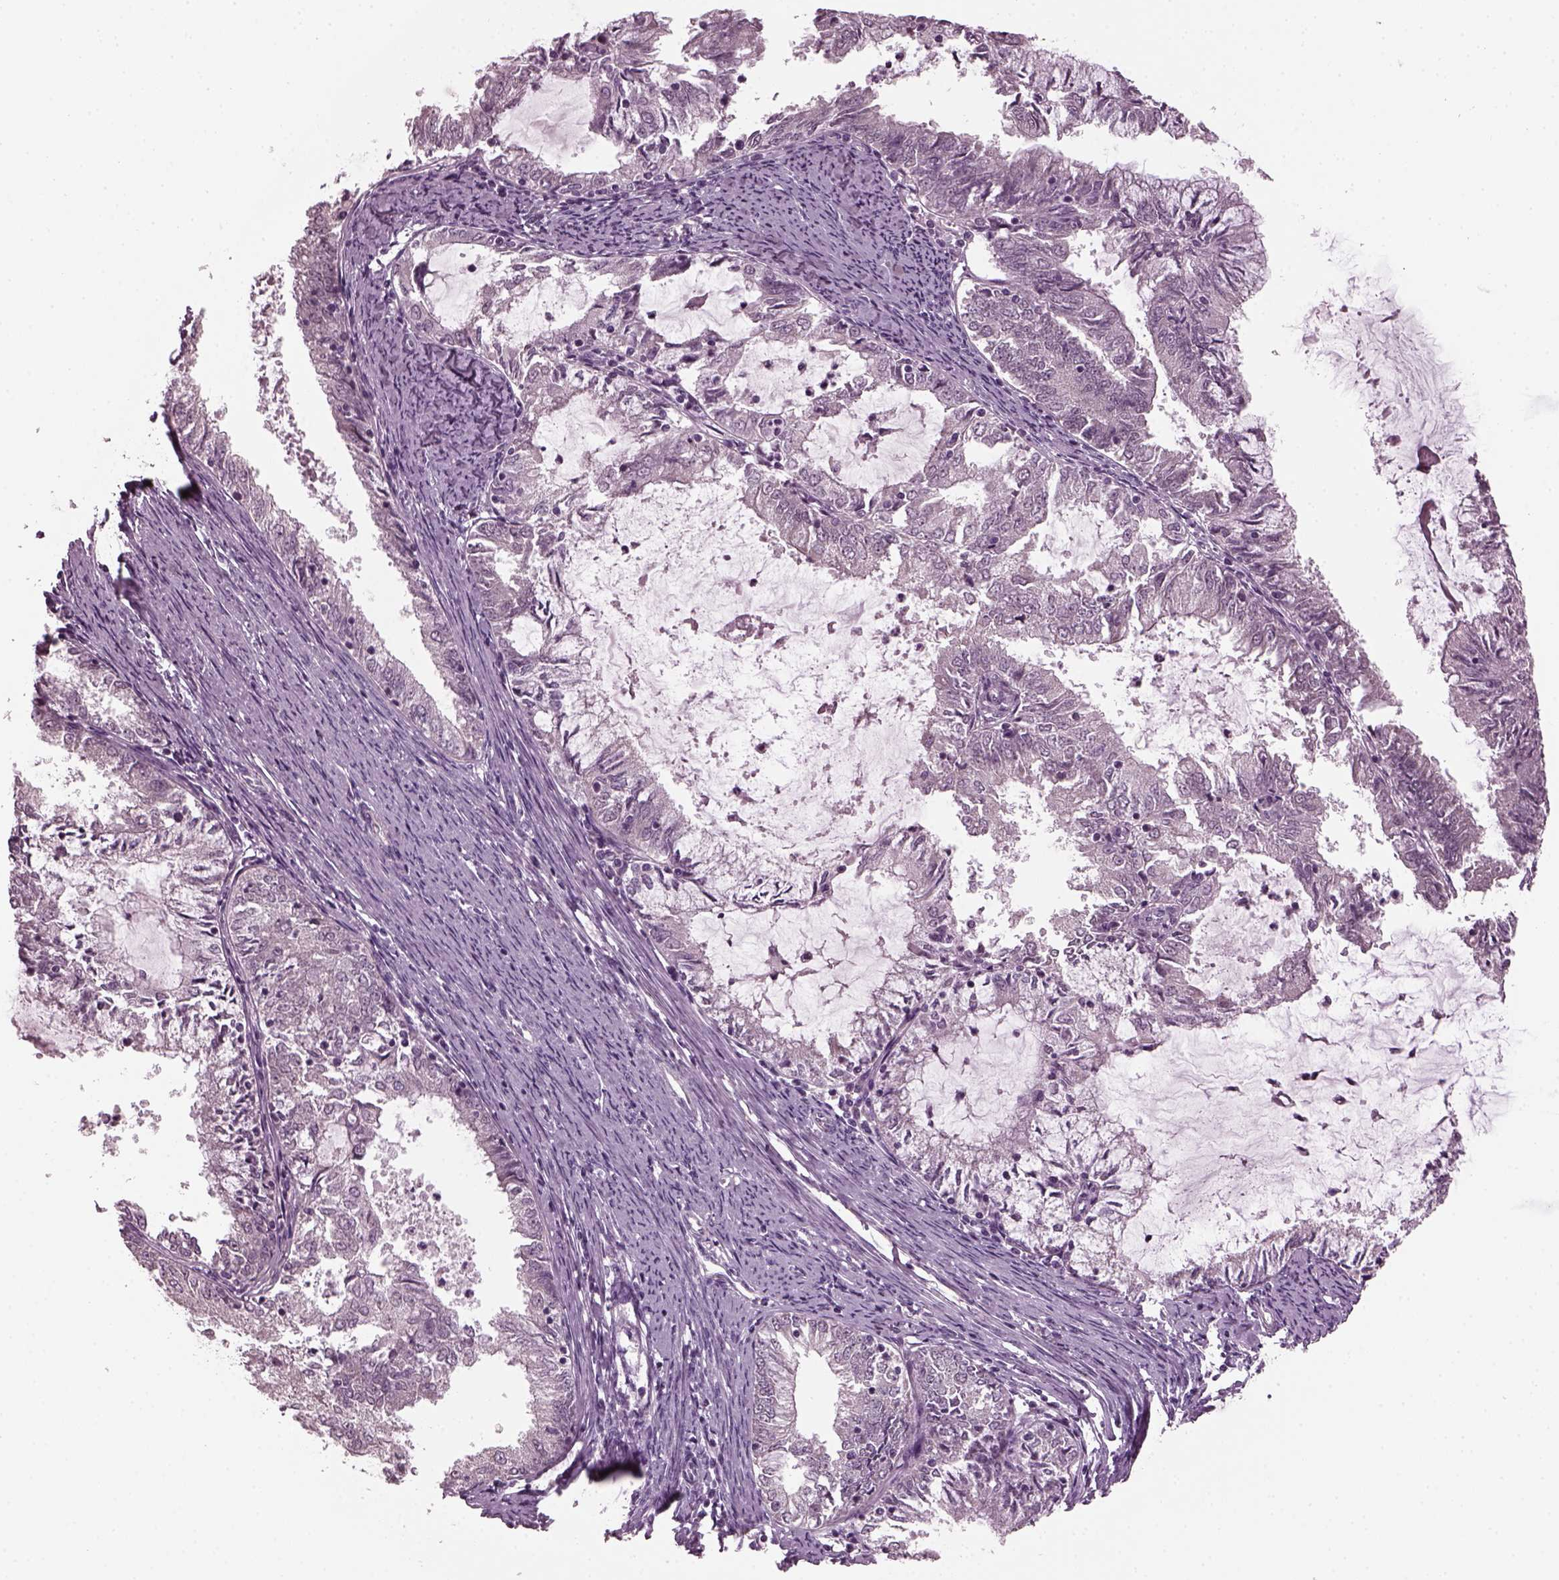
{"staining": {"intensity": "negative", "quantity": "none", "location": "none"}, "tissue": "endometrial cancer", "cell_type": "Tumor cells", "image_type": "cancer", "snomed": [{"axis": "morphology", "description": "Adenocarcinoma, NOS"}, {"axis": "topography", "description": "Endometrium"}], "caption": "There is no significant expression in tumor cells of adenocarcinoma (endometrial).", "gene": "CLCN4", "patient": {"sex": "female", "age": 57}}